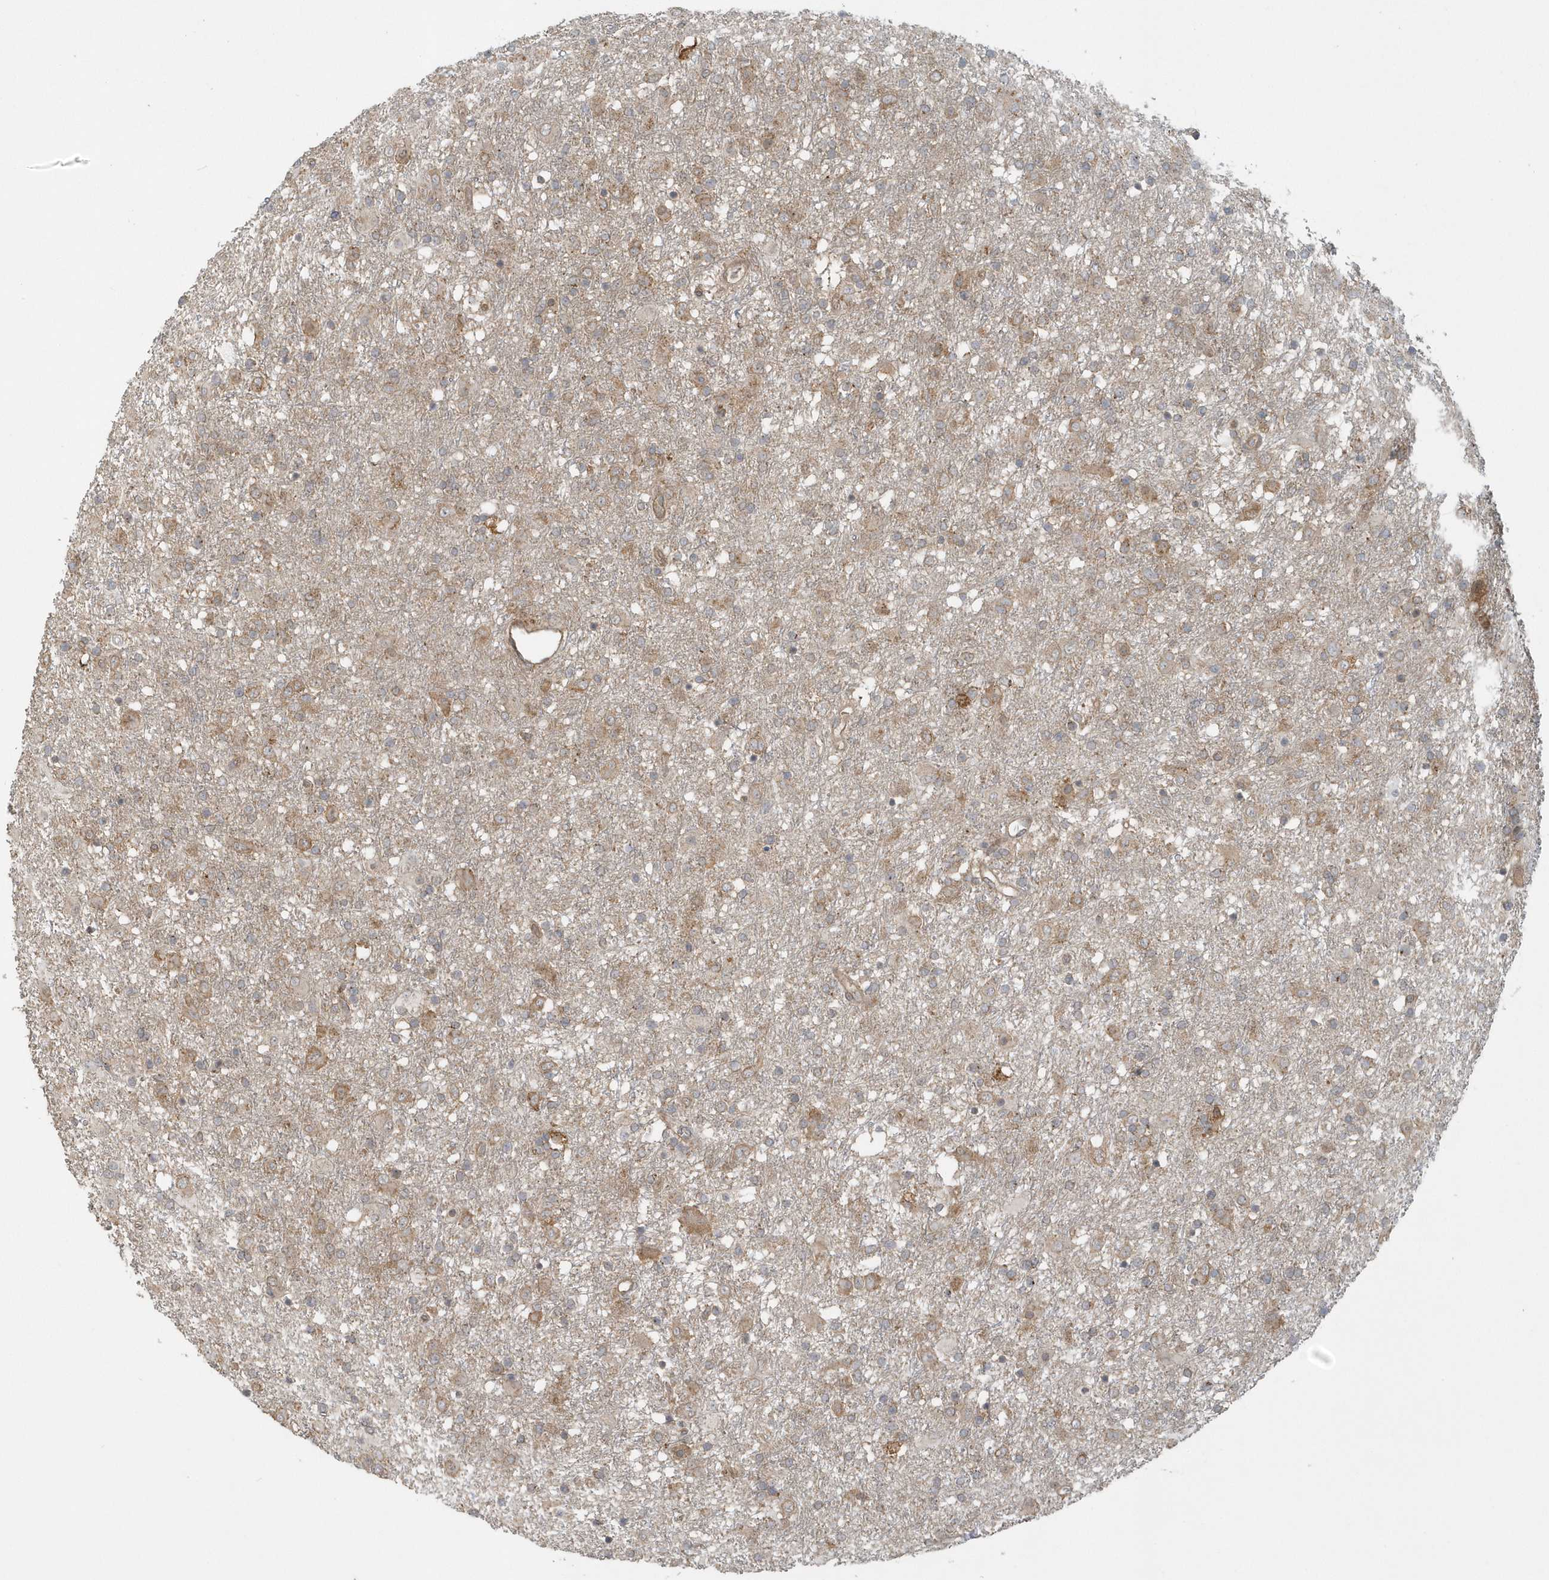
{"staining": {"intensity": "weak", "quantity": ">75%", "location": "cytoplasmic/membranous"}, "tissue": "glioma", "cell_type": "Tumor cells", "image_type": "cancer", "snomed": [{"axis": "morphology", "description": "Glioma, malignant, Low grade"}, {"axis": "topography", "description": "Brain"}], "caption": "Immunohistochemical staining of low-grade glioma (malignant) demonstrates low levels of weak cytoplasmic/membranous expression in about >75% of tumor cells. The protein is stained brown, and the nuclei are stained in blue (DAB IHC with brightfield microscopy, high magnification).", "gene": "STIM2", "patient": {"sex": "male", "age": 65}}